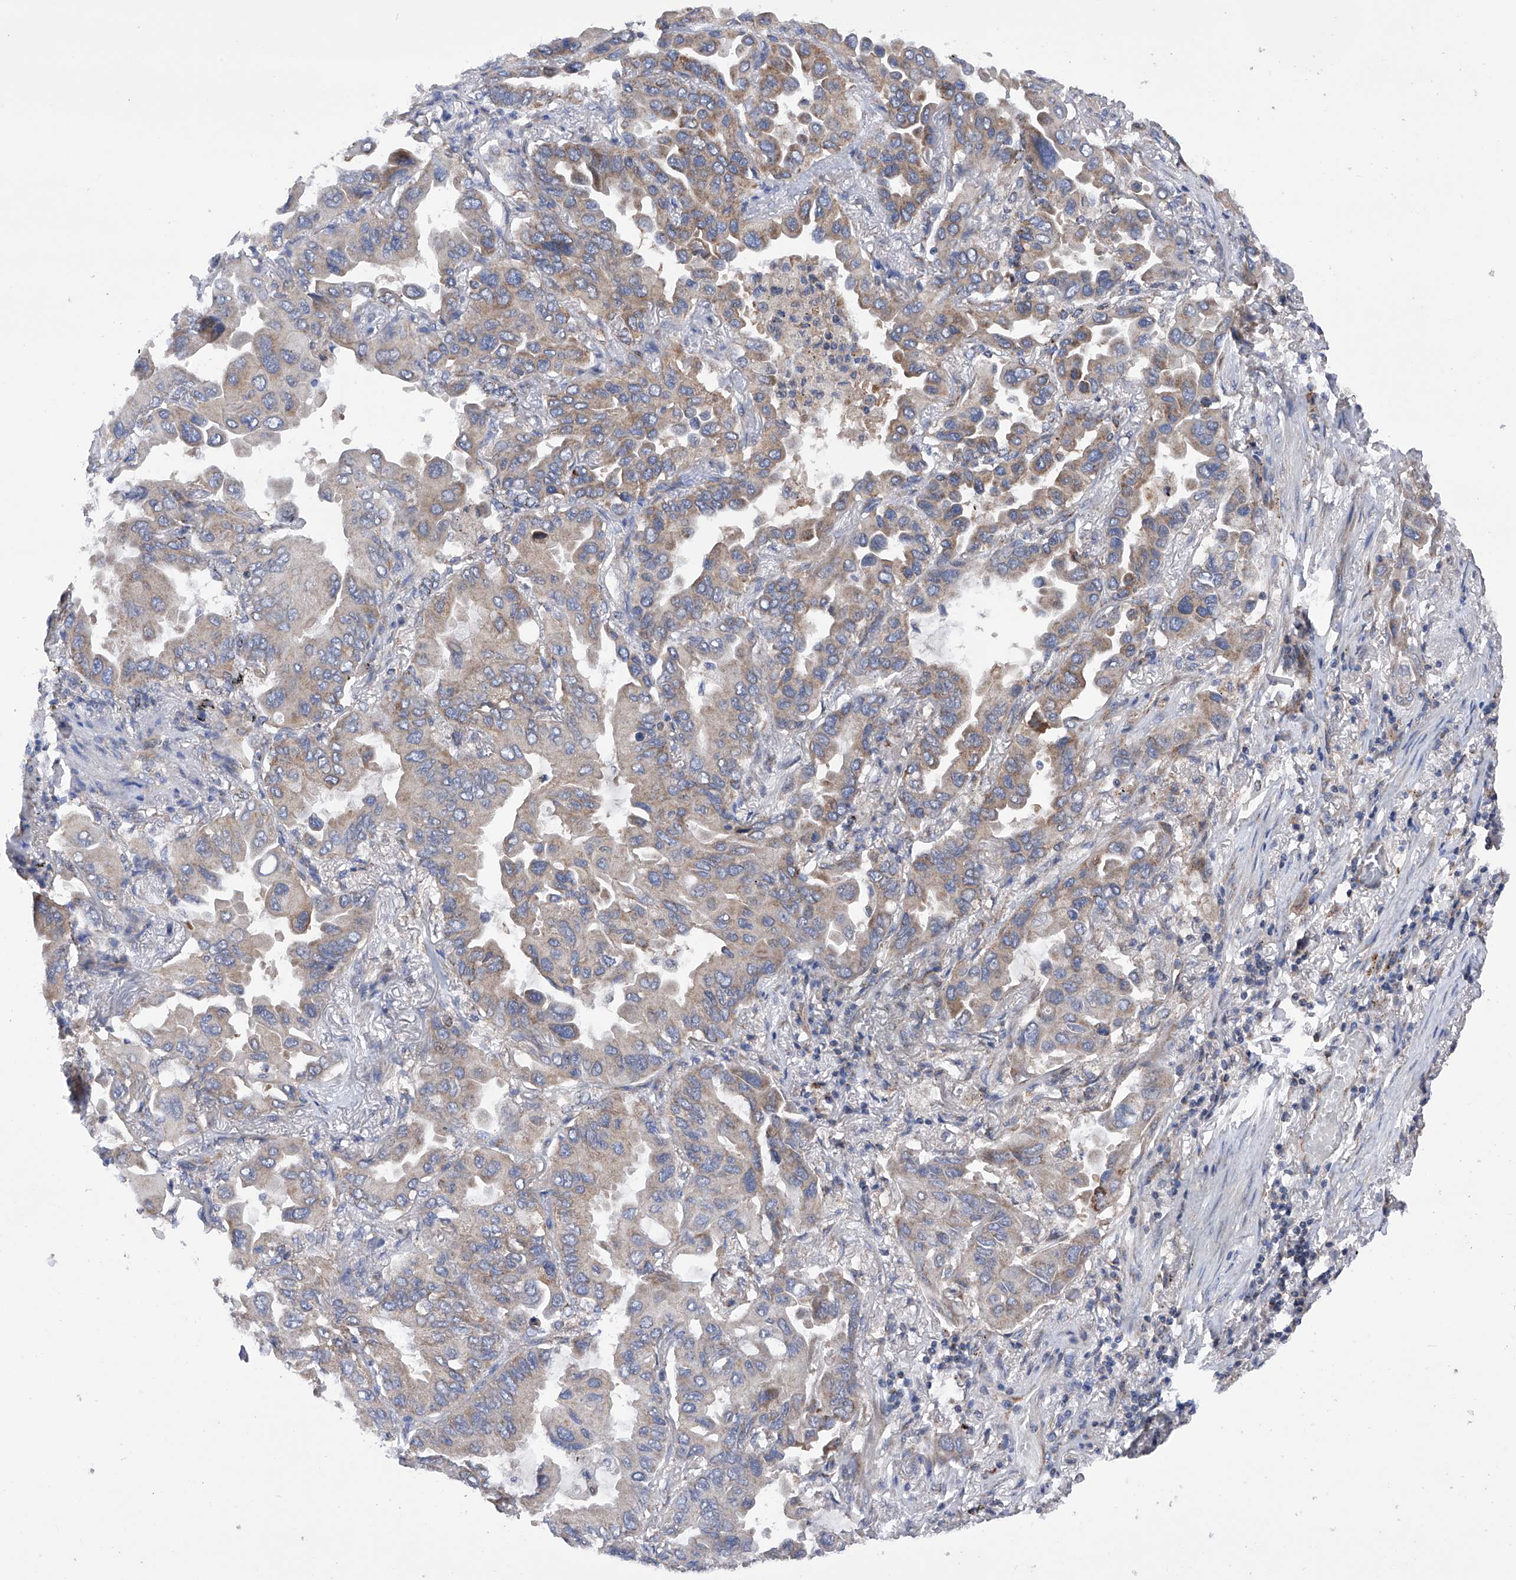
{"staining": {"intensity": "weak", "quantity": ">75%", "location": "cytoplasmic/membranous"}, "tissue": "lung cancer", "cell_type": "Tumor cells", "image_type": "cancer", "snomed": [{"axis": "morphology", "description": "Adenocarcinoma, NOS"}, {"axis": "topography", "description": "Lung"}], "caption": "Immunohistochemical staining of lung cancer displays low levels of weak cytoplasmic/membranous positivity in about >75% of tumor cells. Immunohistochemistry stains the protein in brown and the nuclei are stained blue.", "gene": "EFCAB2", "patient": {"sex": "male", "age": 64}}